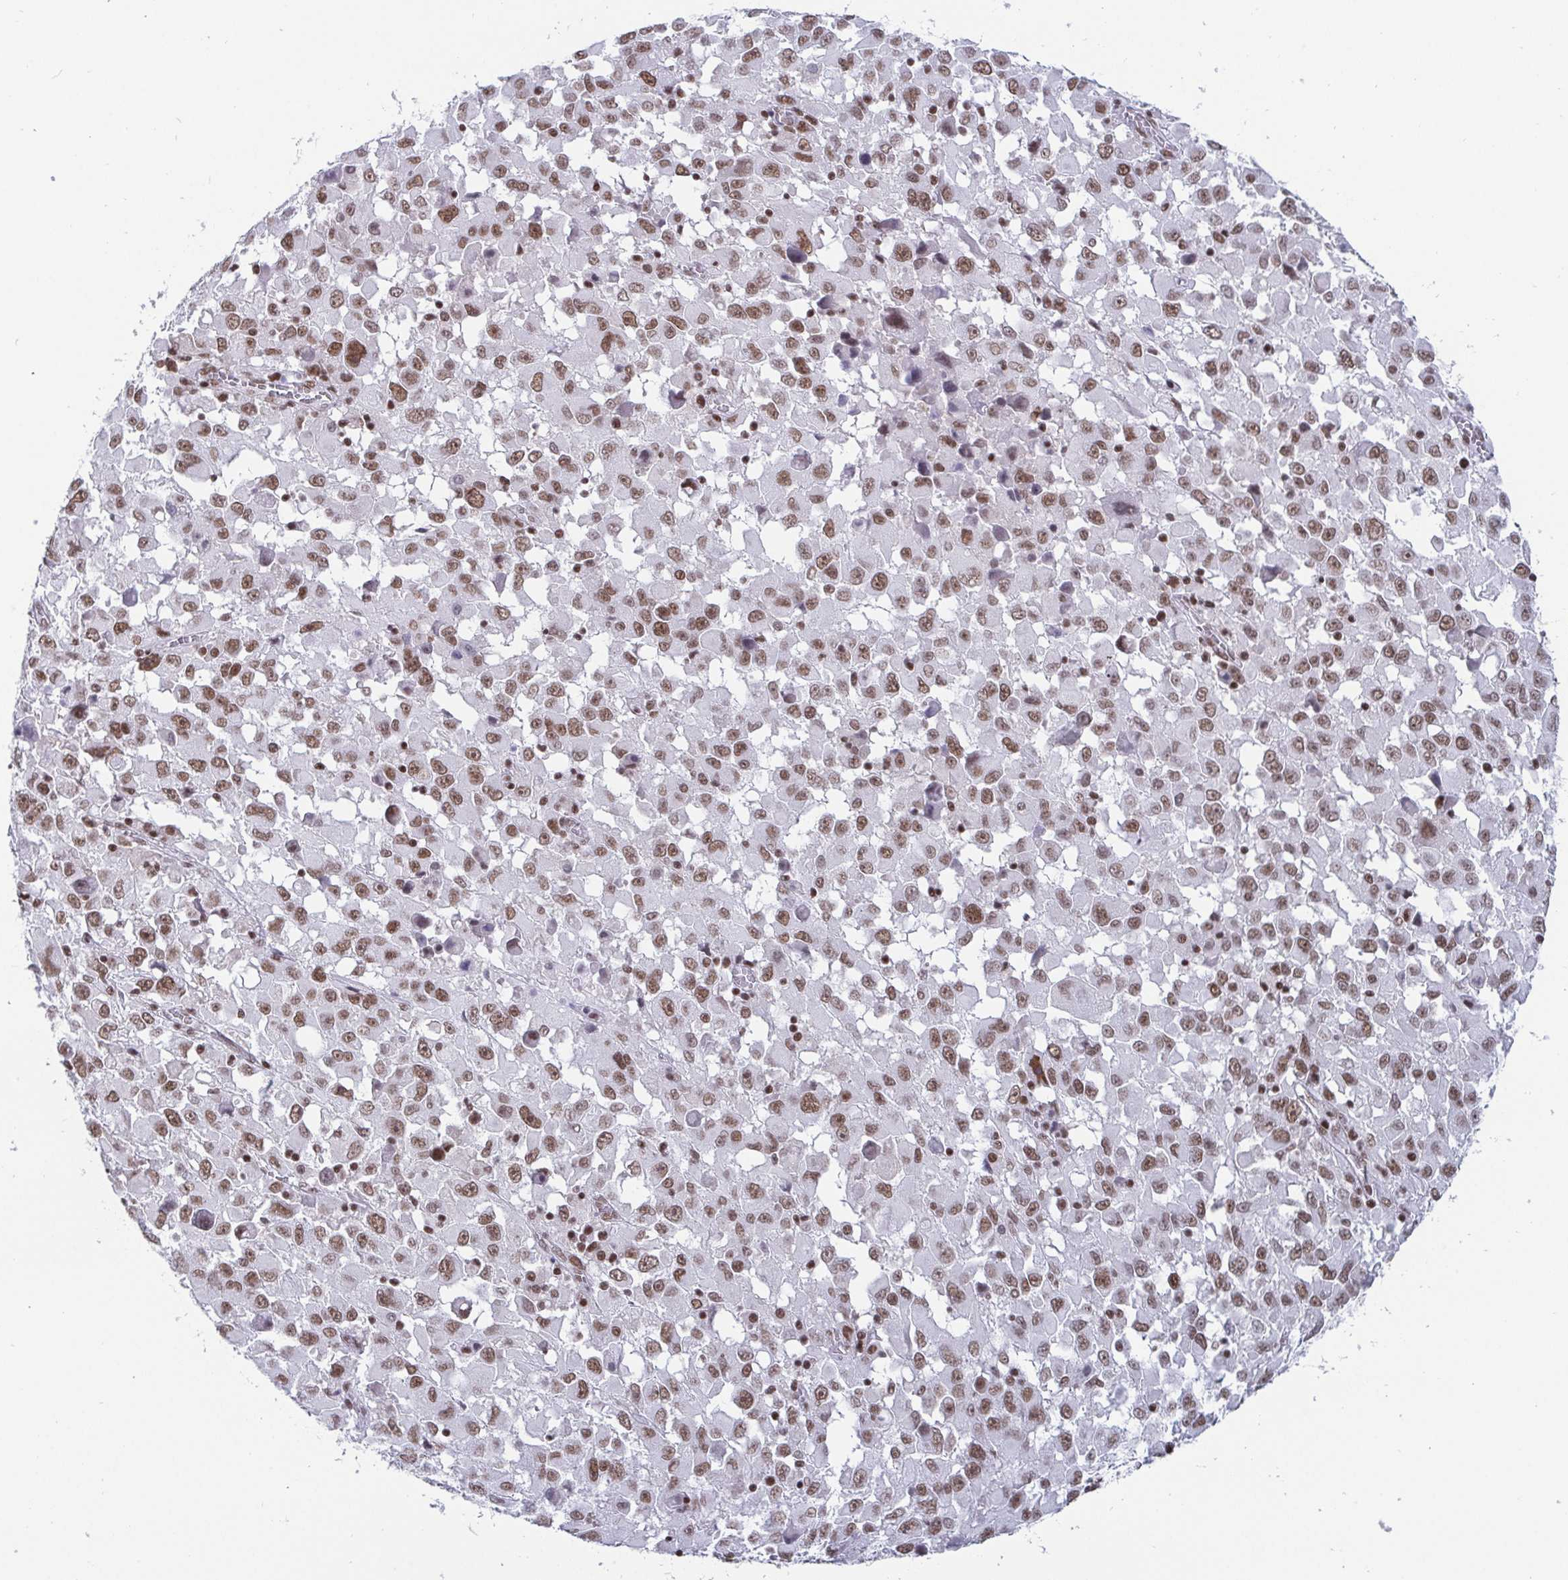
{"staining": {"intensity": "moderate", "quantity": ">75%", "location": "nuclear"}, "tissue": "melanoma", "cell_type": "Tumor cells", "image_type": "cancer", "snomed": [{"axis": "morphology", "description": "Malignant melanoma, Metastatic site"}, {"axis": "topography", "description": "Soft tissue"}], "caption": "IHC of melanoma shows medium levels of moderate nuclear expression in about >75% of tumor cells. The staining is performed using DAB brown chromogen to label protein expression. The nuclei are counter-stained blue using hematoxylin.", "gene": "CTCF", "patient": {"sex": "male", "age": 50}}